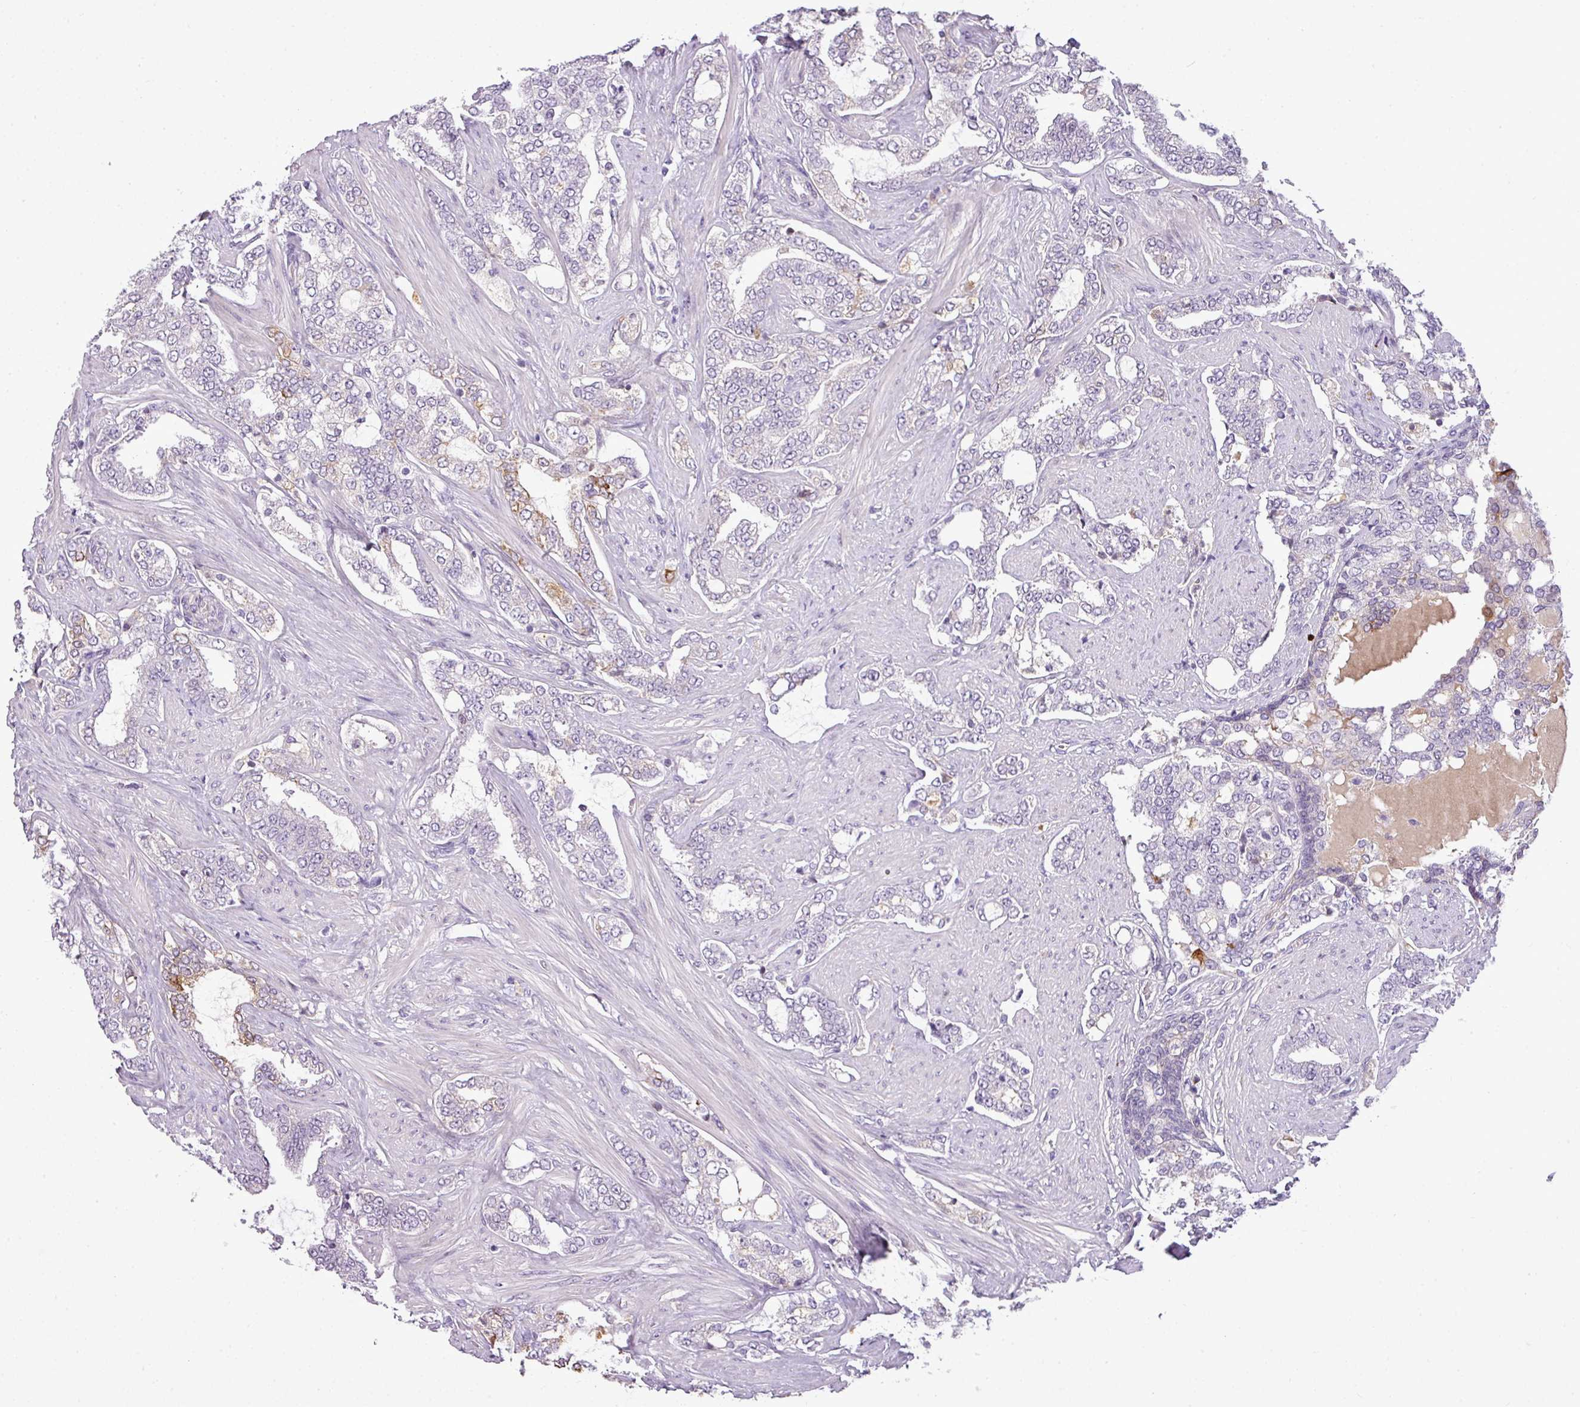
{"staining": {"intensity": "strong", "quantity": "<25%", "location": "cytoplasmic/membranous"}, "tissue": "prostate cancer", "cell_type": "Tumor cells", "image_type": "cancer", "snomed": [{"axis": "morphology", "description": "Adenocarcinoma, High grade"}, {"axis": "topography", "description": "Prostate"}], "caption": "Protein analysis of prostate high-grade adenocarcinoma tissue shows strong cytoplasmic/membranous expression in about <25% of tumor cells. The protein of interest is stained brown, and the nuclei are stained in blue (DAB IHC with brightfield microscopy, high magnification).", "gene": "C4B", "patient": {"sex": "male", "age": 64}}